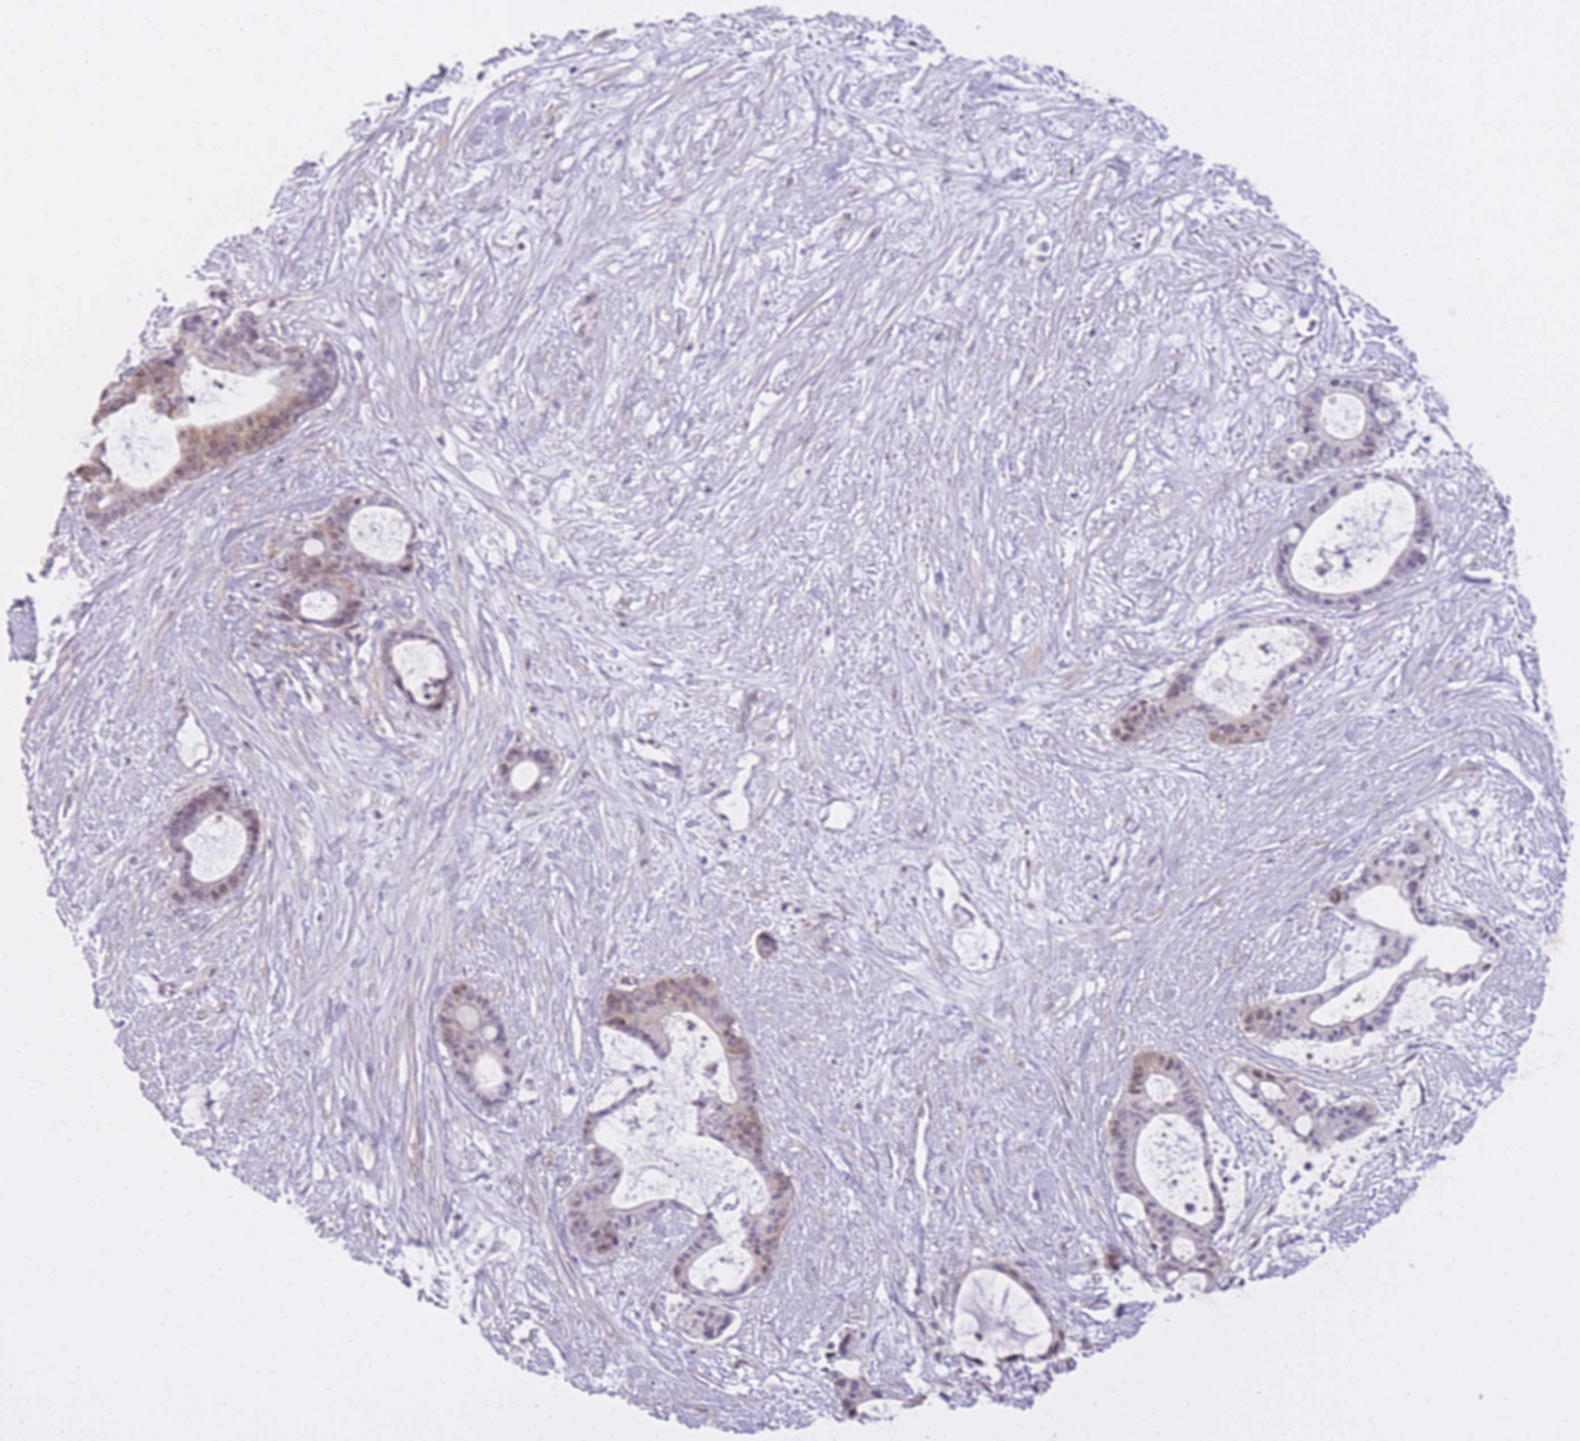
{"staining": {"intensity": "moderate", "quantity": "25%-75%", "location": "nuclear"}, "tissue": "liver cancer", "cell_type": "Tumor cells", "image_type": "cancer", "snomed": [{"axis": "morphology", "description": "Normal tissue, NOS"}, {"axis": "morphology", "description": "Cholangiocarcinoma"}, {"axis": "topography", "description": "Liver"}, {"axis": "topography", "description": "Peripheral nerve tissue"}], "caption": "Protein positivity by immunohistochemistry exhibits moderate nuclear positivity in approximately 25%-75% of tumor cells in cholangiocarcinoma (liver).", "gene": "TIGD1", "patient": {"sex": "female", "age": 73}}